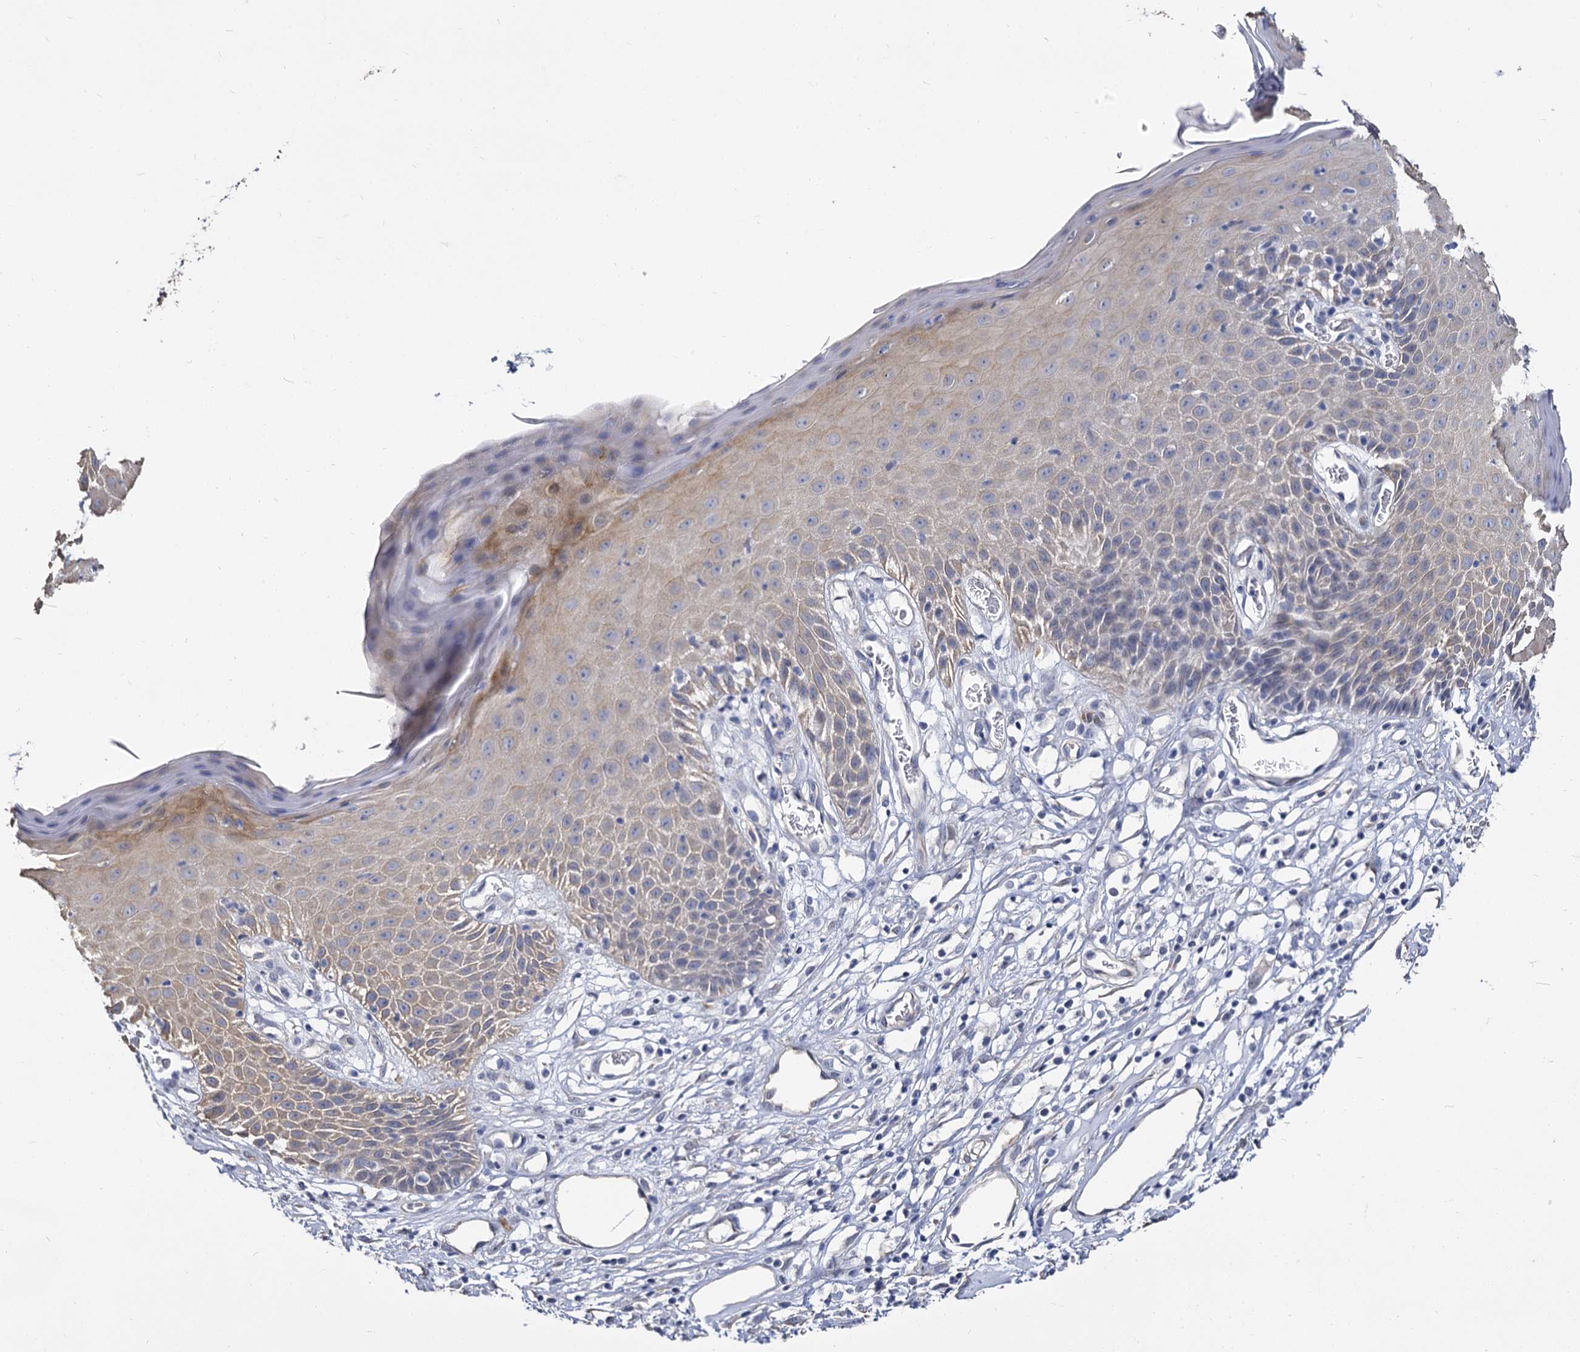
{"staining": {"intensity": "weak", "quantity": "<25%", "location": "cytoplasmic/membranous"}, "tissue": "skin", "cell_type": "Epidermal cells", "image_type": "normal", "snomed": [{"axis": "morphology", "description": "Normal tissue, NOS"}, {"axis": "topography", "description": "Vulva"}], "caption": "The IHC image has no significant positivity in epidermal cells of skin.", "gene": "CBFB", "patient": {"sex": "female", "age": 68}}